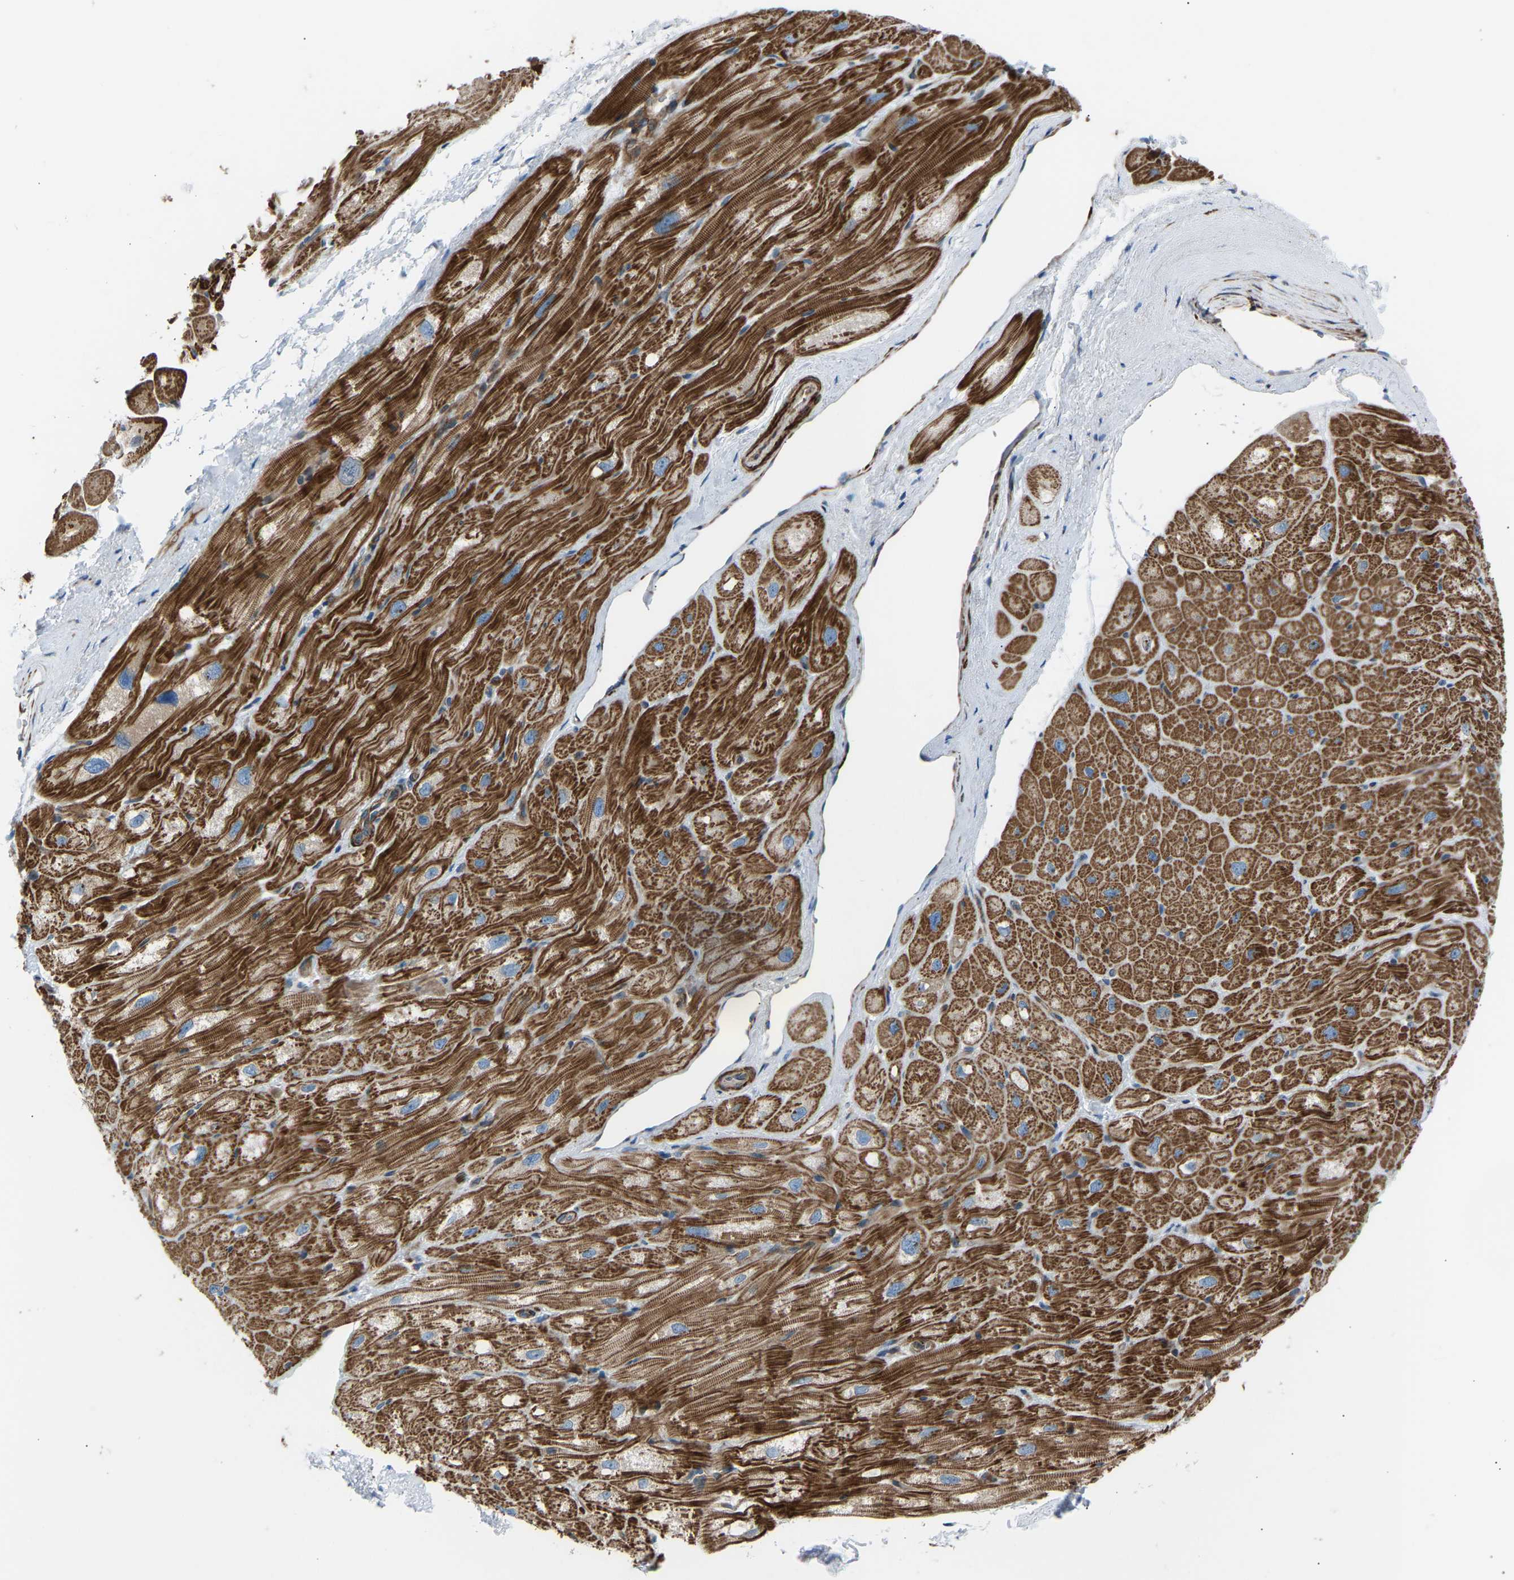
{"staining": {"intensity": "strong", "quantity": ">75%", "location": "cytoplasmic/membranous"}, "tissue": "heart muscle", "cell_type": "Cardiomyocytes", "image_type": "normal", "snomed": [{"axis": "morphology", "description": "Normal tissue, NOS"}, {"axis": "topography", "description": "Heart"}], "caption": "The image reveals staining of benign heart muscle, revealing strong cytoplasmic/membranous protein expression (brown color) within cardiomyocytes.", "gene": "VPS41", "patient": {"sex": "male", "age": 49}}